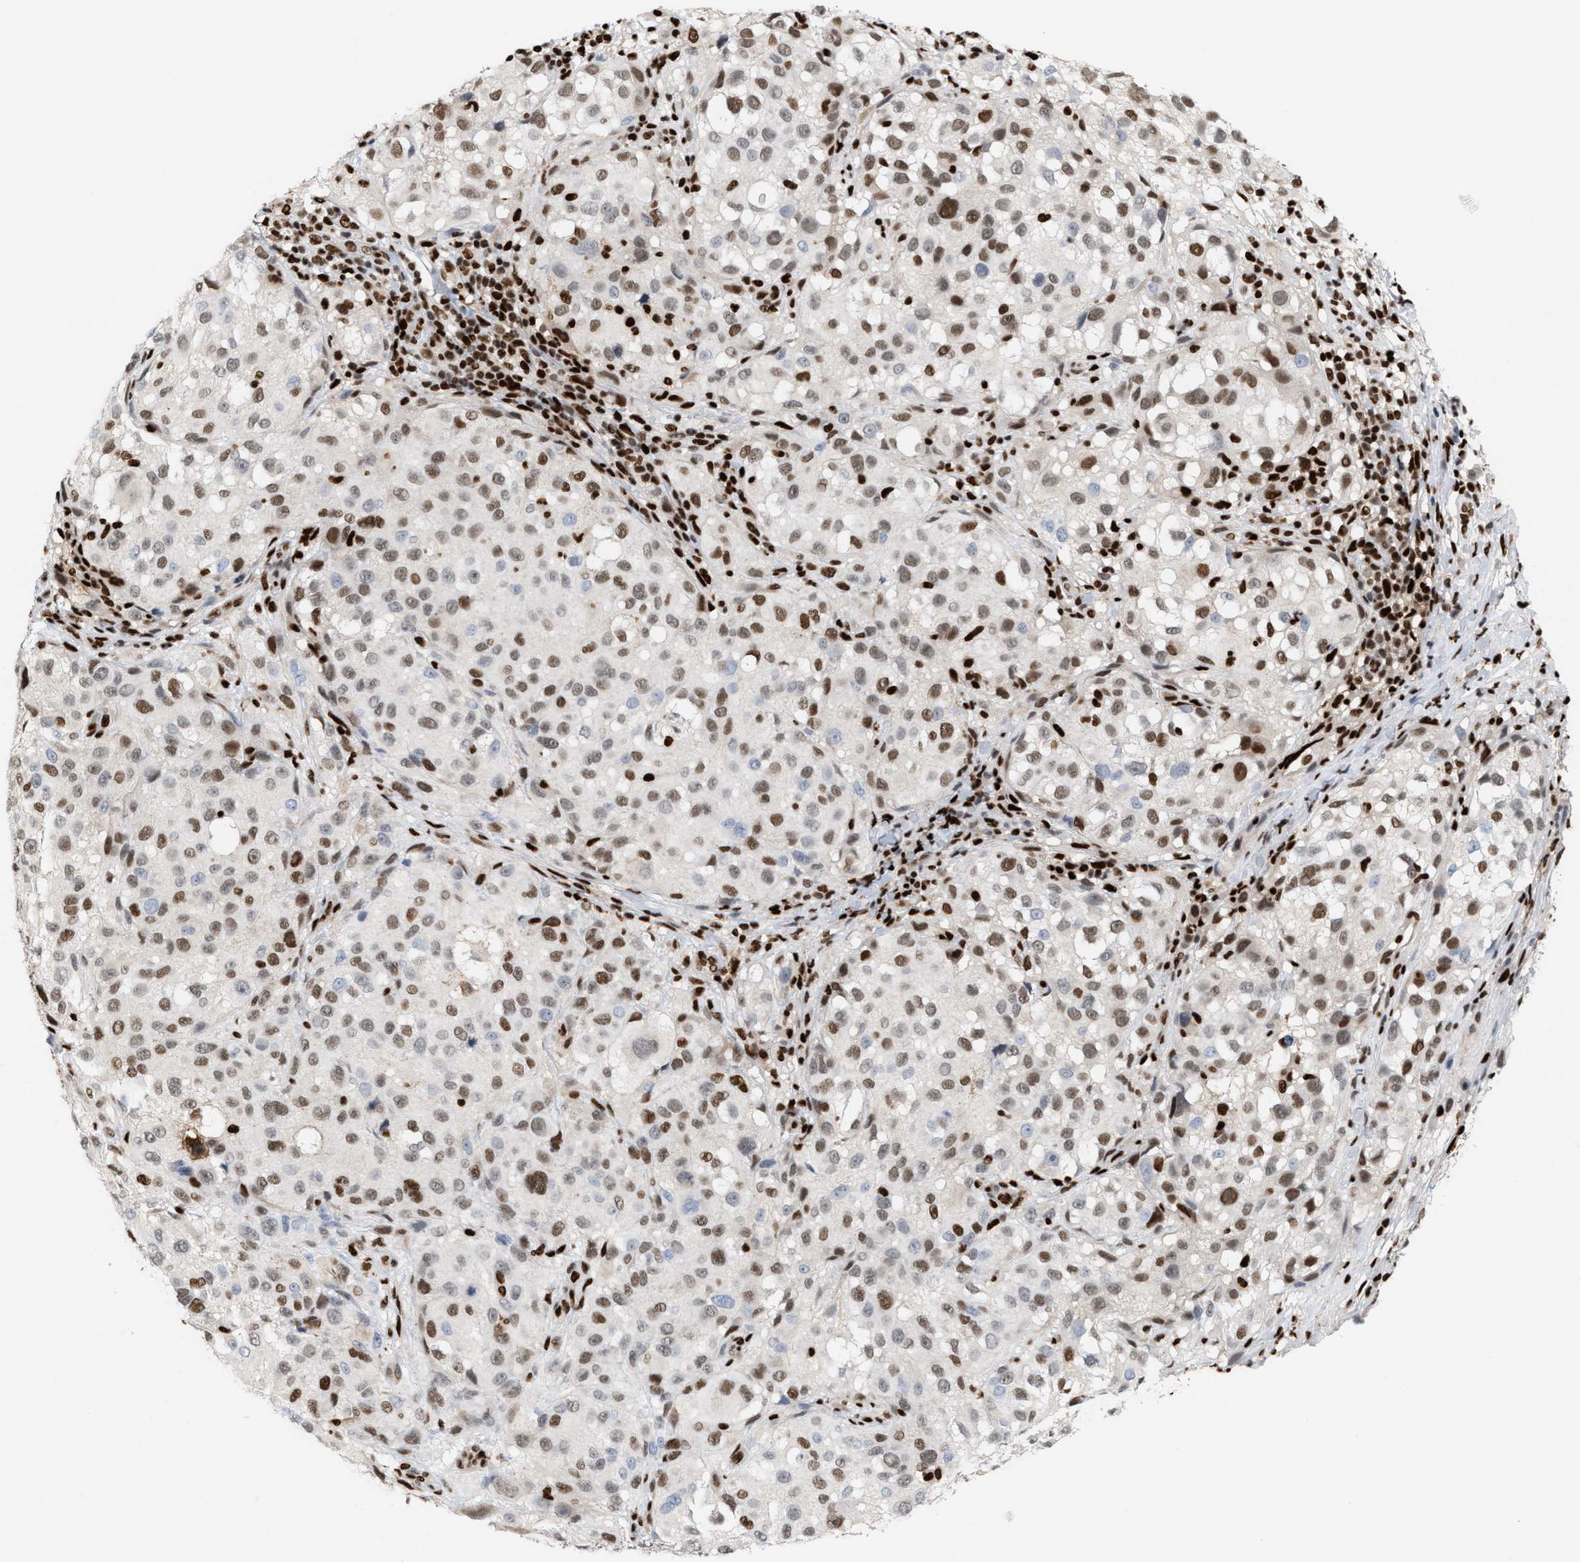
{"staining": {"intensity": "moderate", "quantity": ">75%", "location": "nuclear"}, "tissue": "melanoma", "cell_type": "Tumor cells", "image_type": "cancer", "snomed": [{"axis": "morphology", "description": "Necrosis, NOS"}, {"axis": "morphology", "description": "Malignant melanoma, NOS"}, {"axis": "topography", "description": "Skin"}], "caption": "Brown immunohistochemical staining in melanoma displays moderate nuclear expression in approximately >75% of tumor cells. The protein is shown in brown color, while the nuclei are stained blue.", "gene": "RNASEK-C17orf49", "patient": {"sex": "female", "age": 87}}